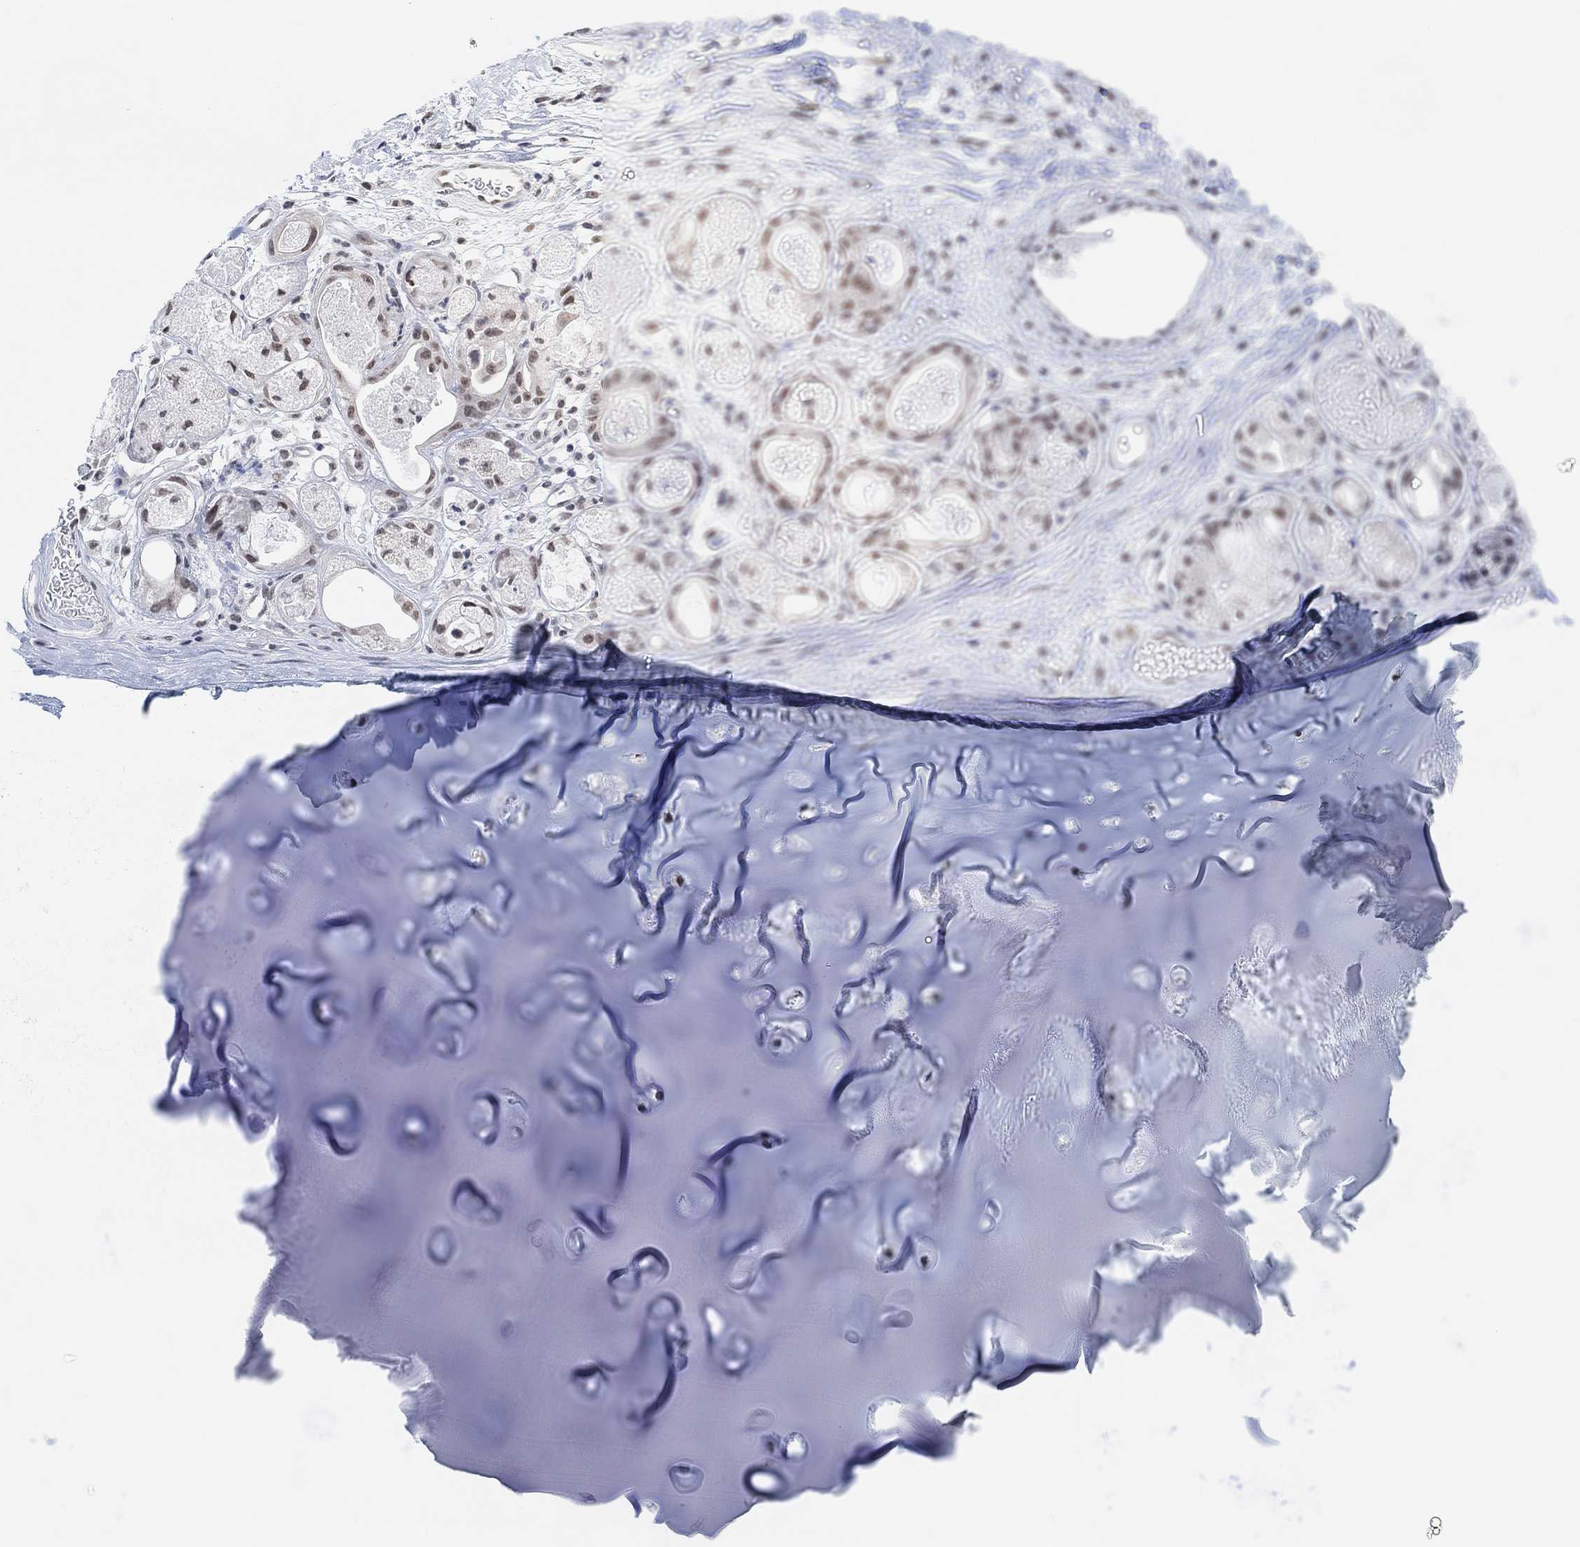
{"staining": {"intensity": "moderate", "quantity": ">75%", "location": "nuclear"}, "tissue": "soft tissue", "cell_type": "Chondrocytes", "image_type": "normal", "snomed": [{"axis": "morphology", "description": "Normal tissue, NOS"}, {"axis": "topography", "description": "Cartilage tissue"}], "caption": "DAB immunohistochemical staining of unremarkable human soft tissue shows moderate nuclear protein expression in approximately >75% of chondrocytes. The protein is stained brown, and the nuclei are stained in blue (DAB (3,3'-diaminobenzidine) IHC with brightfield microscopy, high magnification).", "gene": "PURG", "patient": {"sex": "male", "age": 81}}